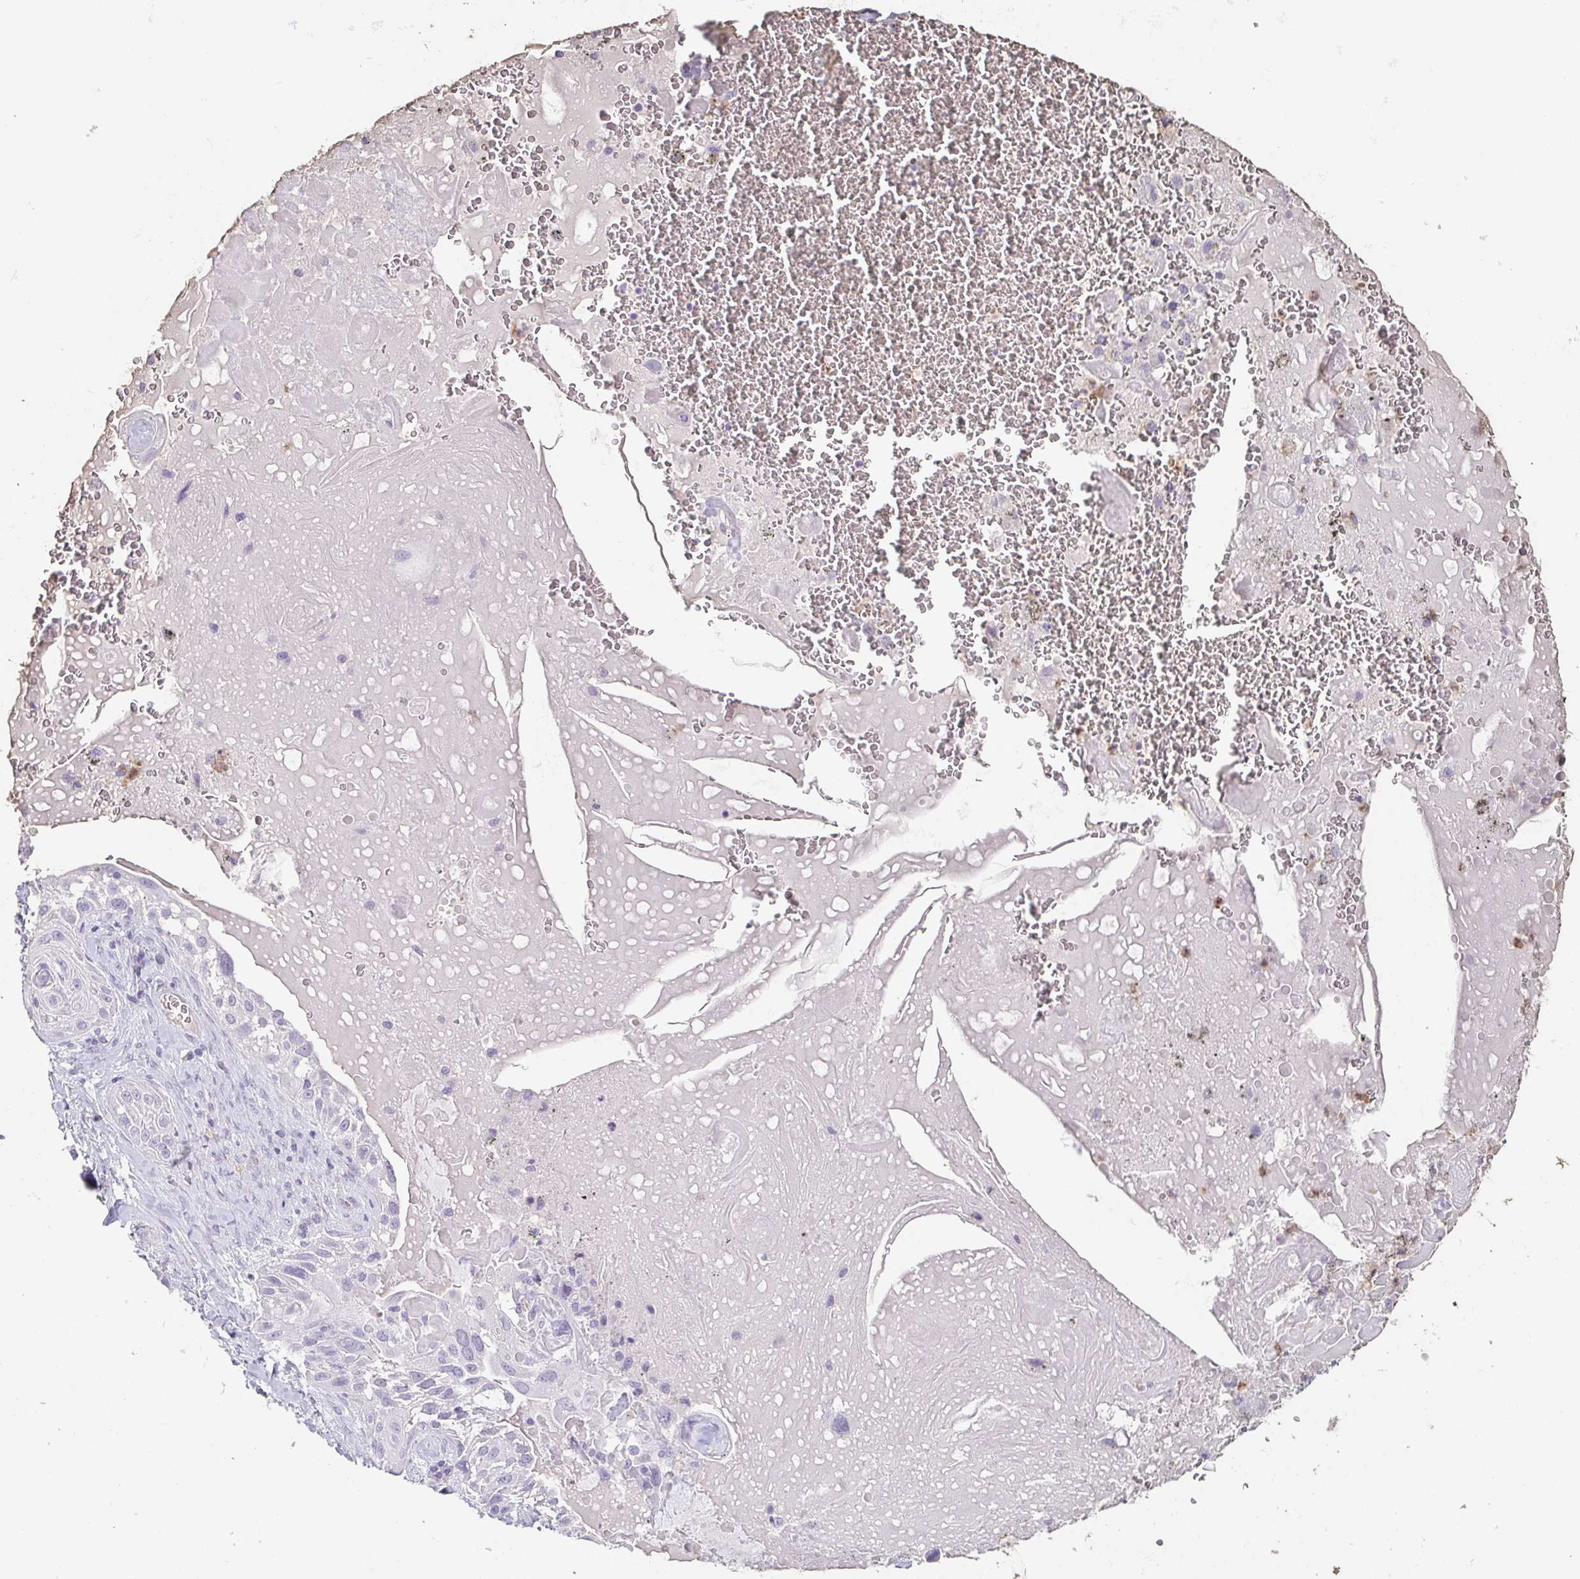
{"staining": {"intensity": "negative", "quantity": "none", "location": "none"}, "tissue": "lung cancer", "cell_type": "Tumor cells", "image_type": "cancer", "snomed": [{"axis": "morphology", "description": "Squamous cell carcinoma, NOS"}, {"axis": "topography", "description": "Lung"}], "caption": "The micrograph exhibits no significant expression in tumor cells of lung squamous cell carcinoma.", "gene": "BPIFA2", "patient": {"sex": "male", "age": 79}}